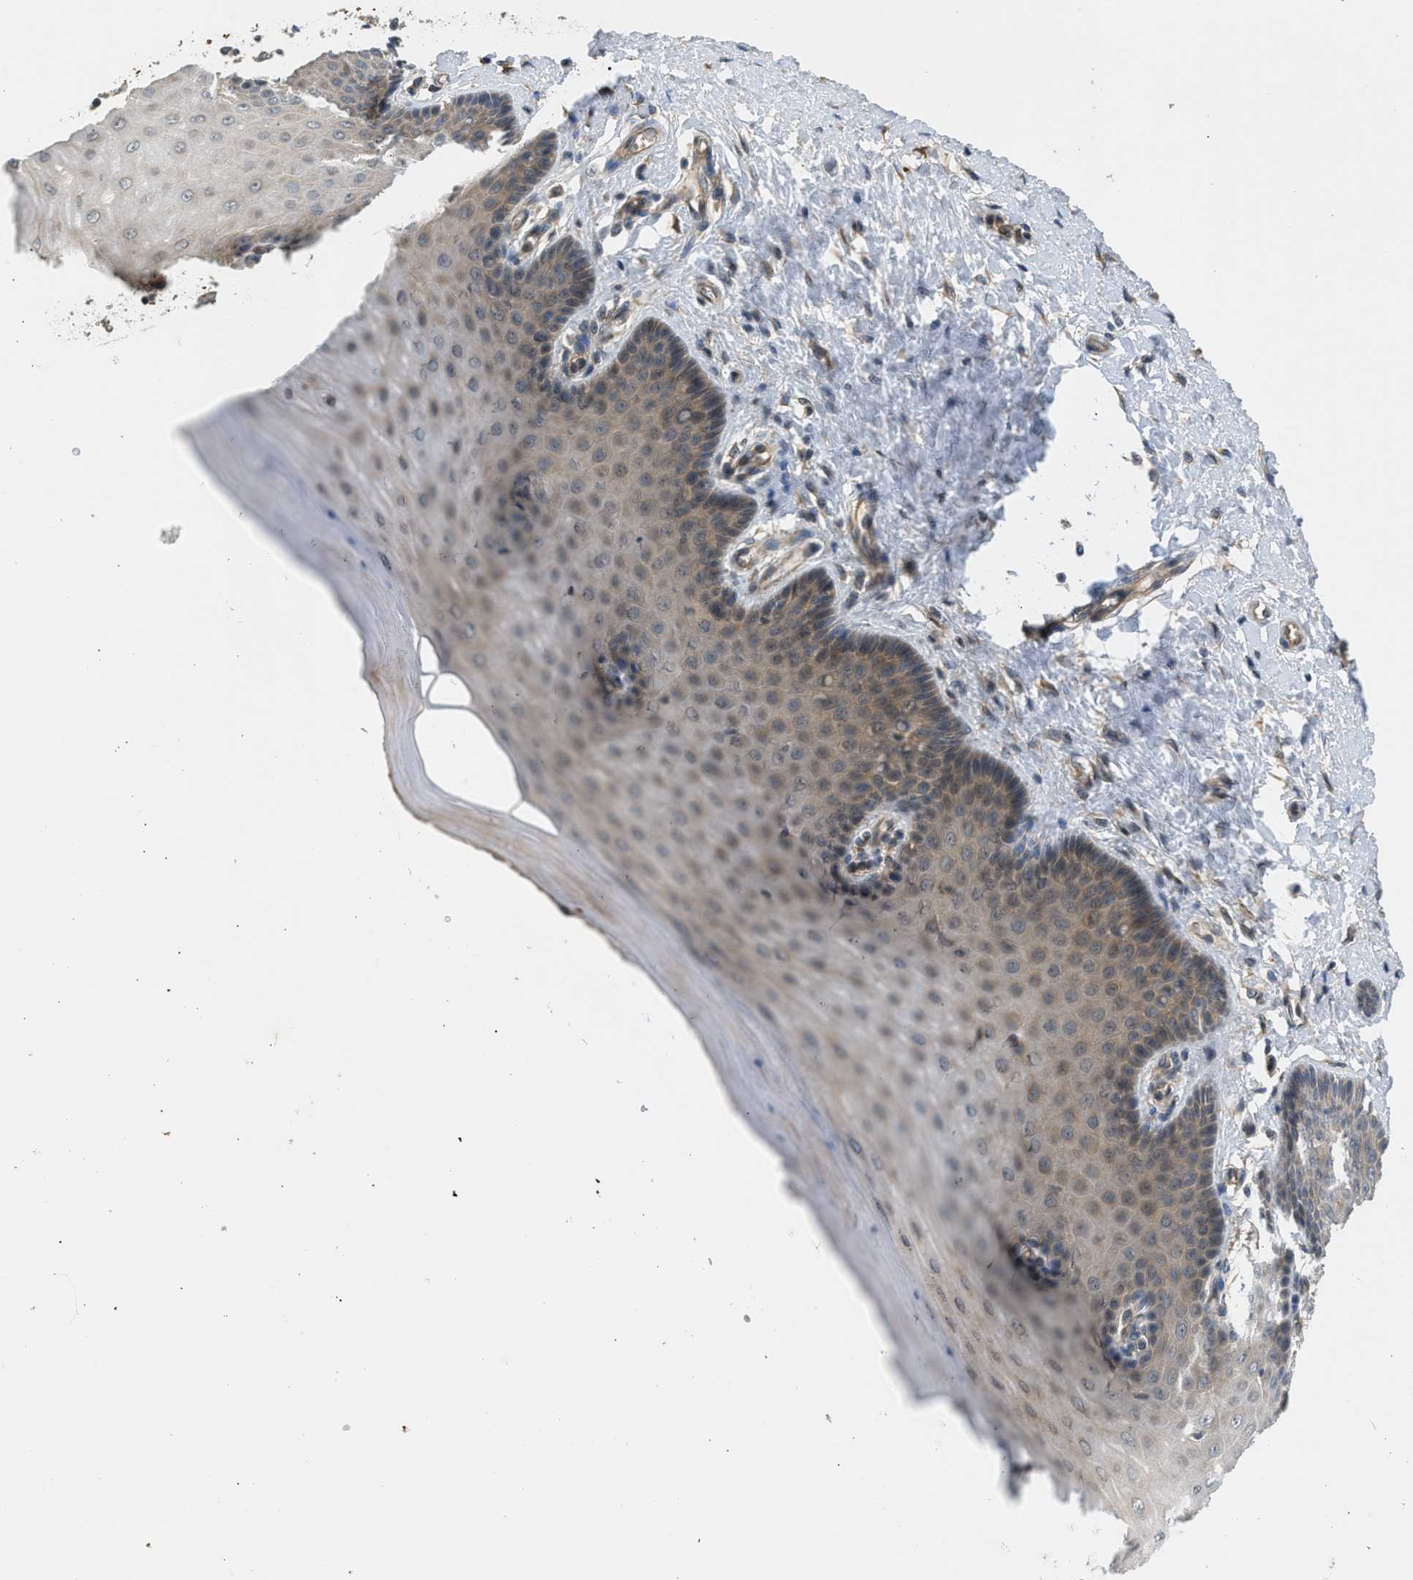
{"staining": {"intensity": "moderate", "quantity": "<25%", "location": "cytoplasmic/membranous"}, "tissue": "cervix", "cell_type": "Glandular cells", "image_type": "normal", "snomed": [{"axis": "morphology", "description": "Normal tissue, NOS"}, {"axis": "topography", "description": "Cervix"}], "caption": "Moderate cytoplasmic/membranous protein expression is identified in about <25% of glandular cells in cervix. The staining was performed using DAB (3,3'-diaminobenzidine) to visualize the protein expression in brown, while the nuclei were stained in blue with hematoxylin (Magnification: 20x).", "gene": "ADCY8", "patient": {"sex": "female", "age": 55}}